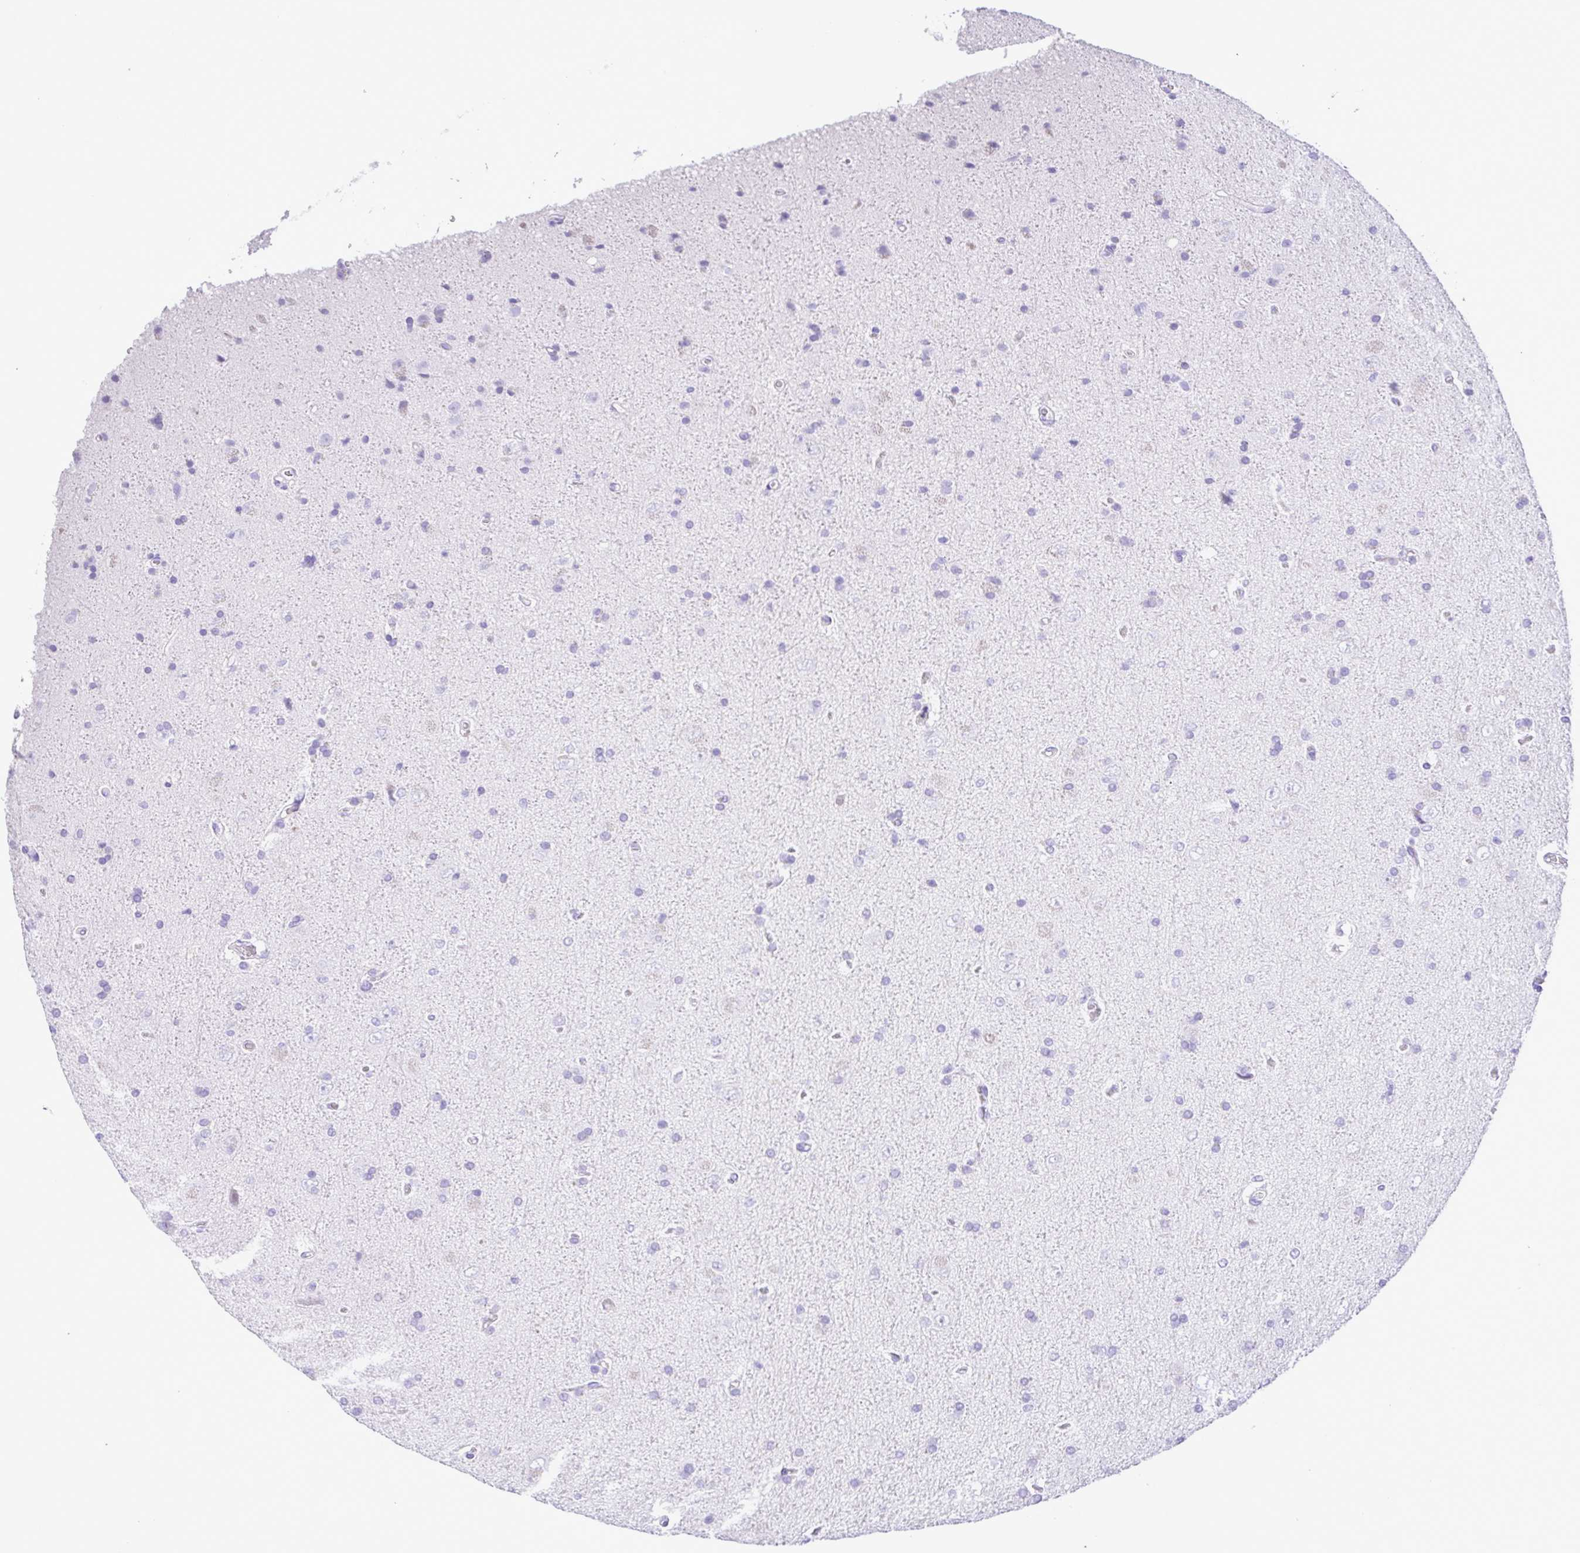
{"staining": {"intensity": "negative", "quantity": "none", "location": "none"}, "tissue": "glioma", "cell_type": "Tumor cells", "image_type": "cancer", "snomed": [{"axis": "morphology", "description": "Glioma, malignant, High grade"}, {"axis": "topography", "description": "Cerebral cortex"}], "caption": "Immunohistochemical staining of human glioma demonstrates no significant positivity in tumor cells.", "gene": "CASP14", "patient": {"sex": "male", "age": 70}}